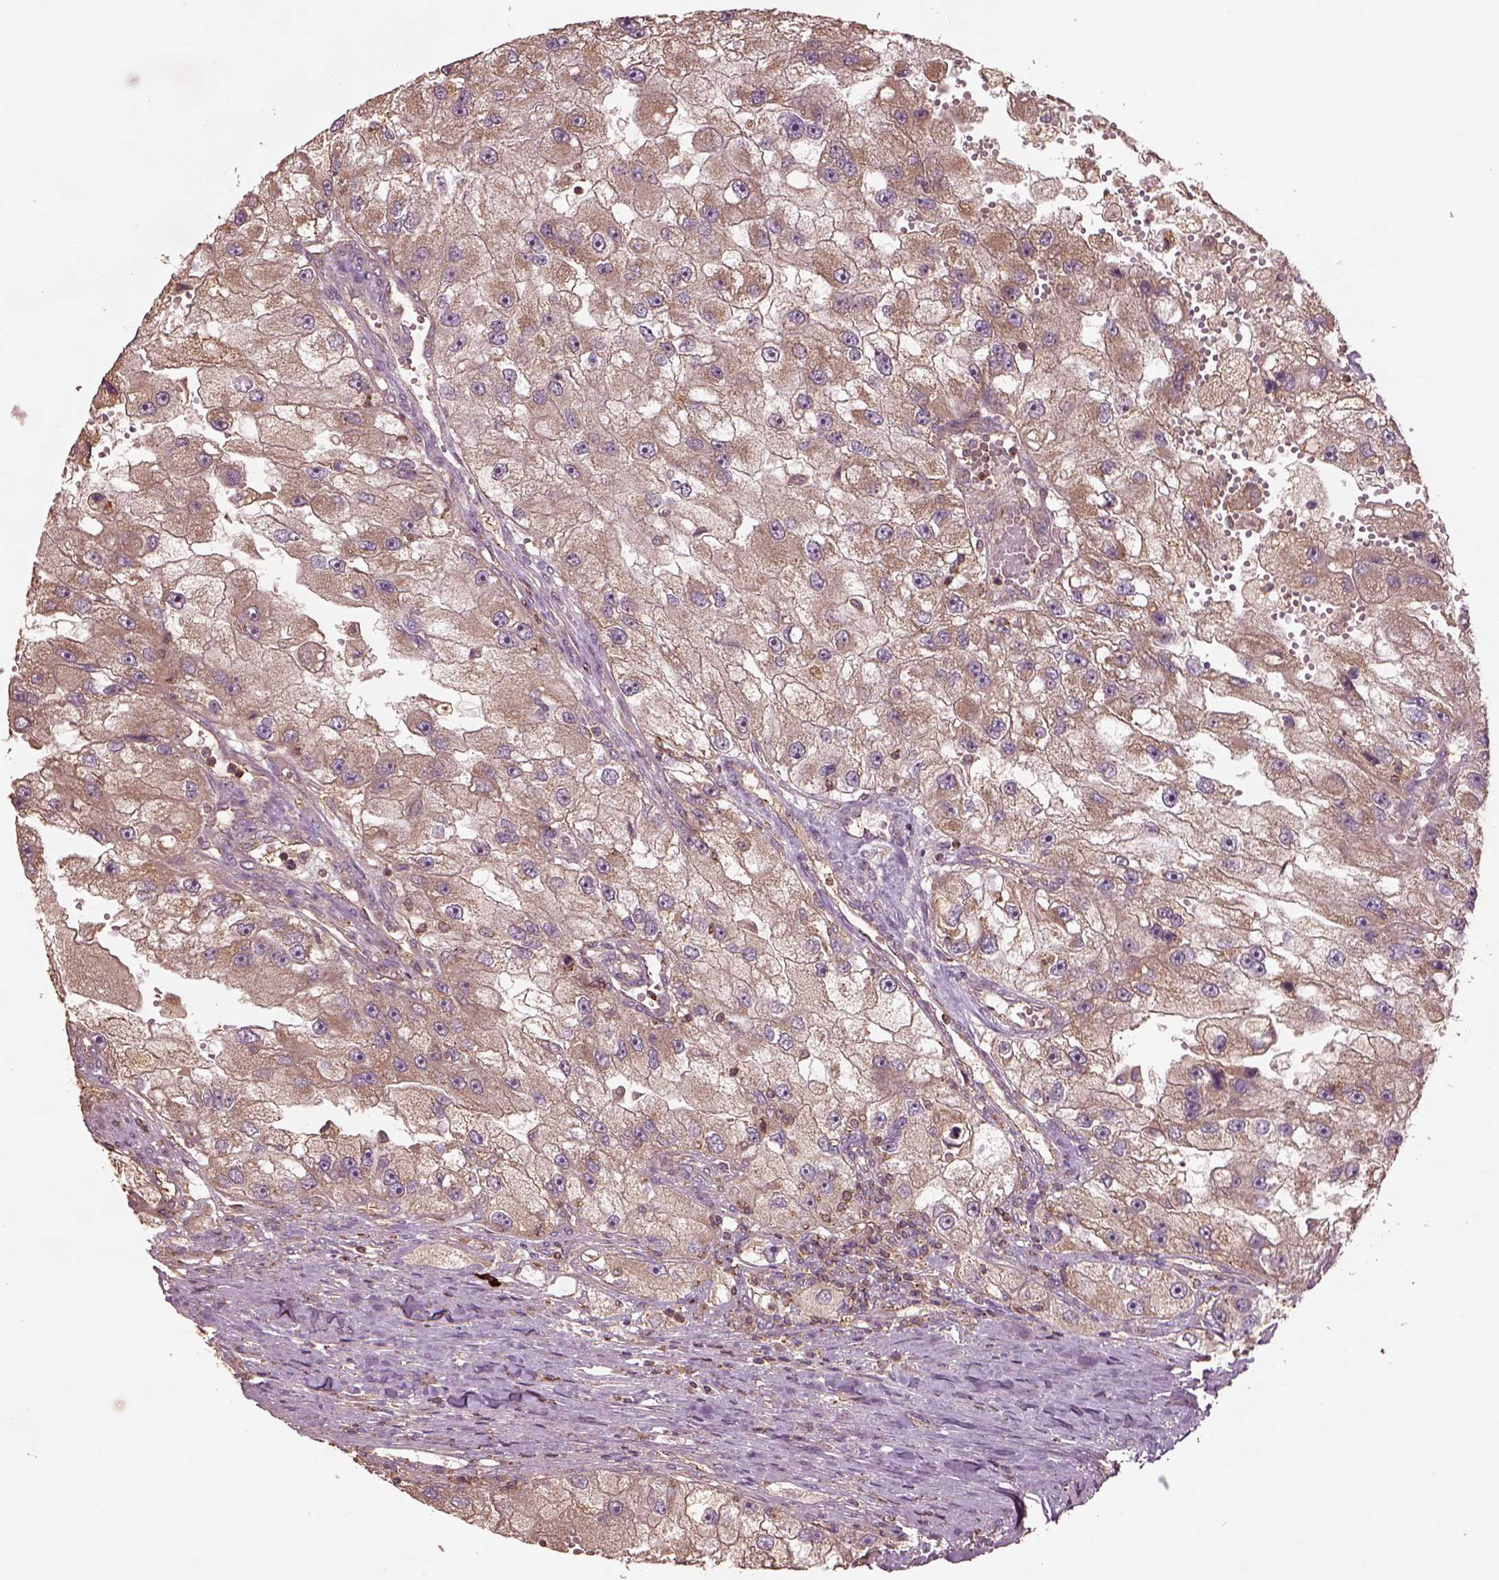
{"staining": {"intensity": "weak", "quantity": ">75%", "location": "cytoplasmic/membranous"}, "tissue": "renal cancer", "cell_type": "Tumor cells", "image_type": "cancer", "snomed": [{"axis": "morphology", "description": "Adenocarcinoma, NOS"}, {"axis": "topography", "description": "Kidney"}], "caption": "Renal adenocarcinoma stained with DAB (3,3'-diaminobenzidine) immunohistochemistry displays low levels of weak cytoplasmic/membranous staining in approximately >75% of tumor cells. (brown staining indicates protein expression, while blue staining denotes nuclei).", "gene": "TRADD", "patient": {"sex": "male", "age": 63}}